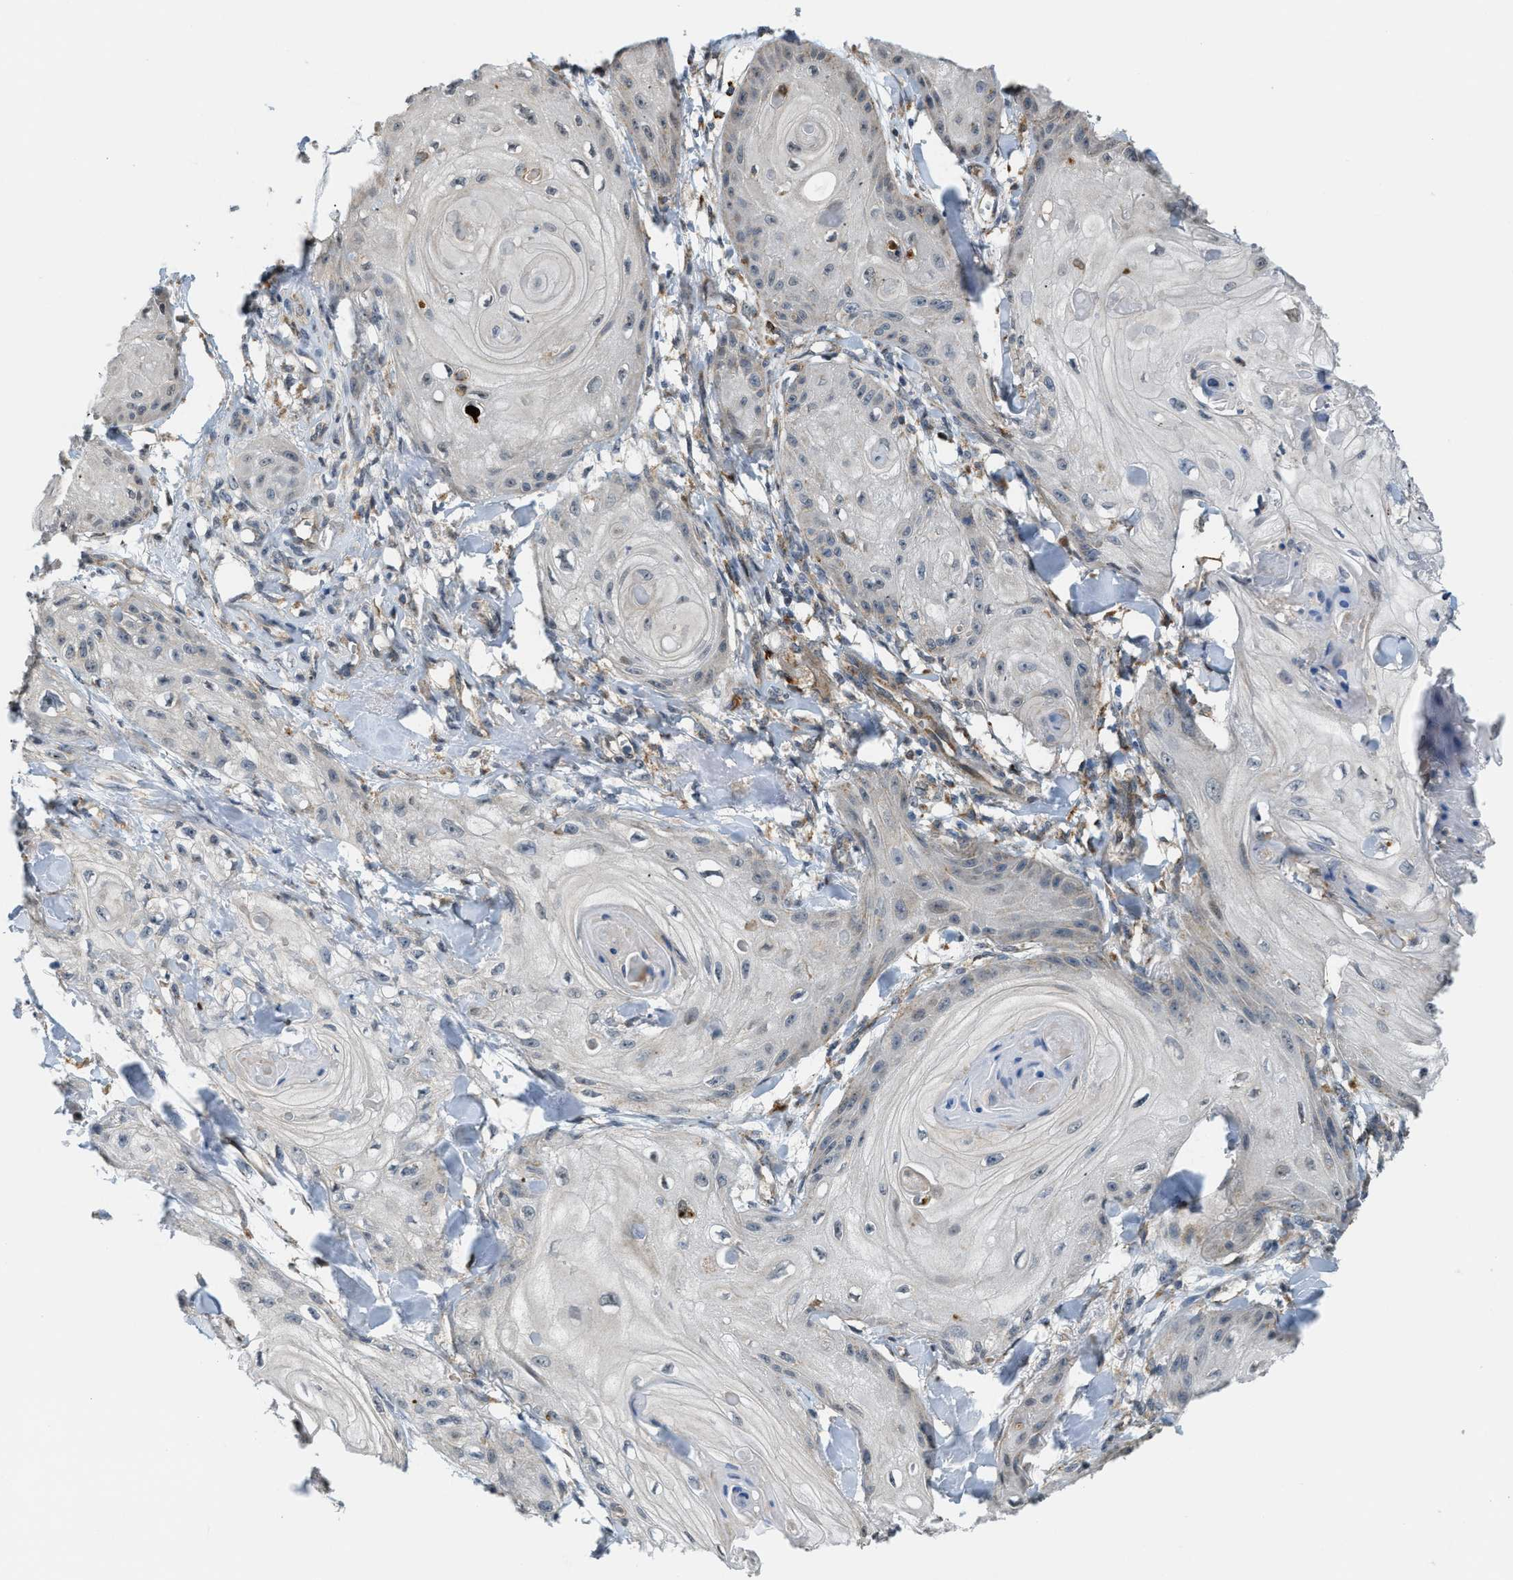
{"staining": {"intensity": "negative", "quantity": "none", "location": "none"}, "tissue": "skin cancer", "cell_type": "Tumor cells", "image_type": "cancer", "snomed": [{"axis": "morphology", "description": "Squamous cell carcinoma, NOS"}, {"axis": "topography", "description": "Skin"}], "caption": "DAB immunohistochemical staining of human skin cancer (squamous cell carcinoma) exhibits no significant expression in tumor cells.", "gene": "STARD3NL", "patient": {"sex": "male", "age": 74}}